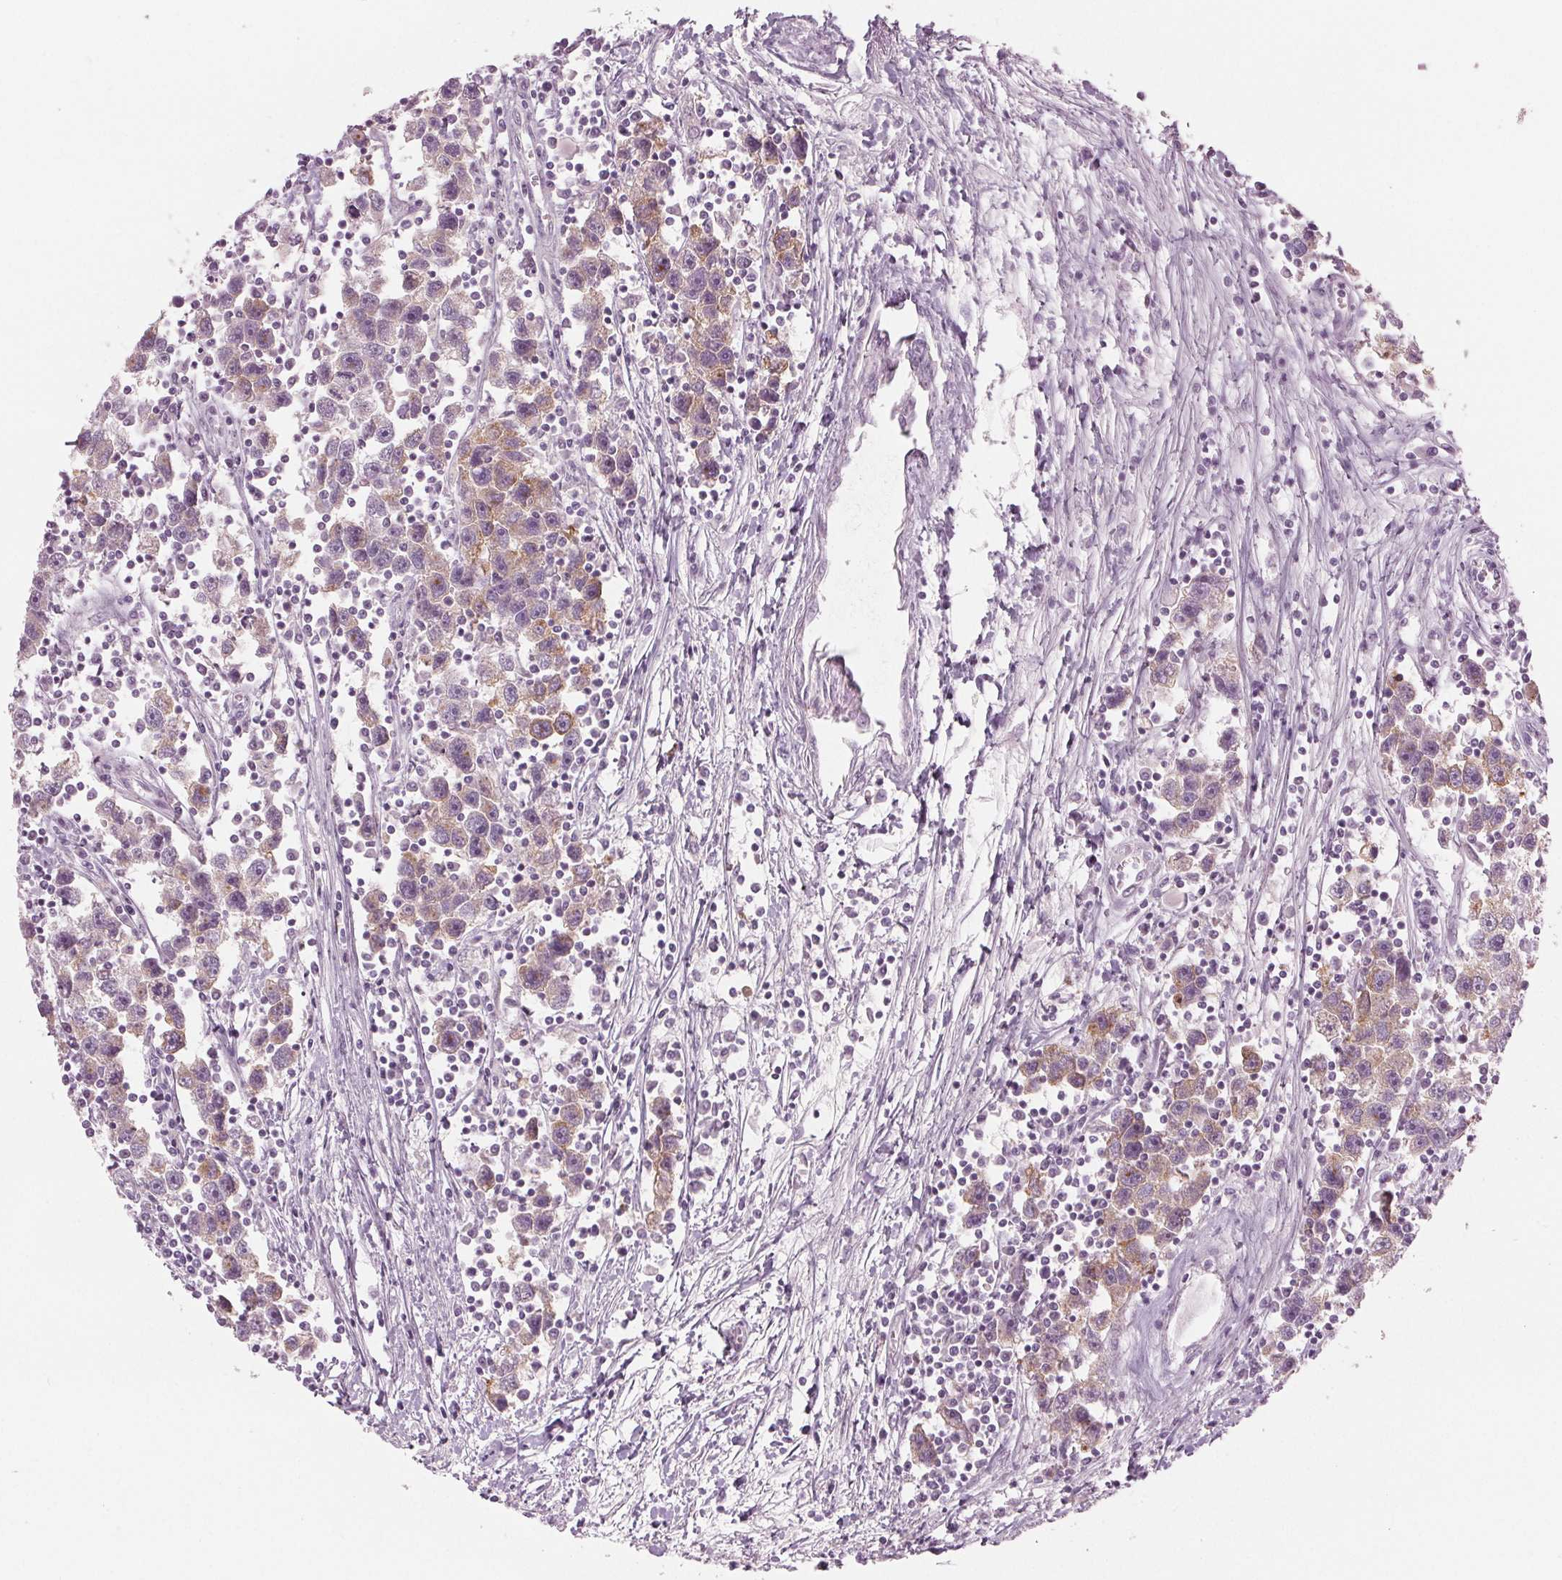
{"staining": {"intensity": "weak", "quantity": "25%-75%", "location": "cytoplasmic/membranous"}, "tissue": "testis cancer", "cell_type": "Tumor cells", "image_type": "cancer", "snomed": [{"axis": "morphology", "description": "Seminoma, NOS"}, {"axis": "topography", "description": "Testis"}], "caption": "Weak cytoplasmic/membranous expression is appreciated in approximately 25%-75% of tumor cells in testis cancer.", "gene": "PRAP1", "patient": {"sex": "male", "age": 30}}